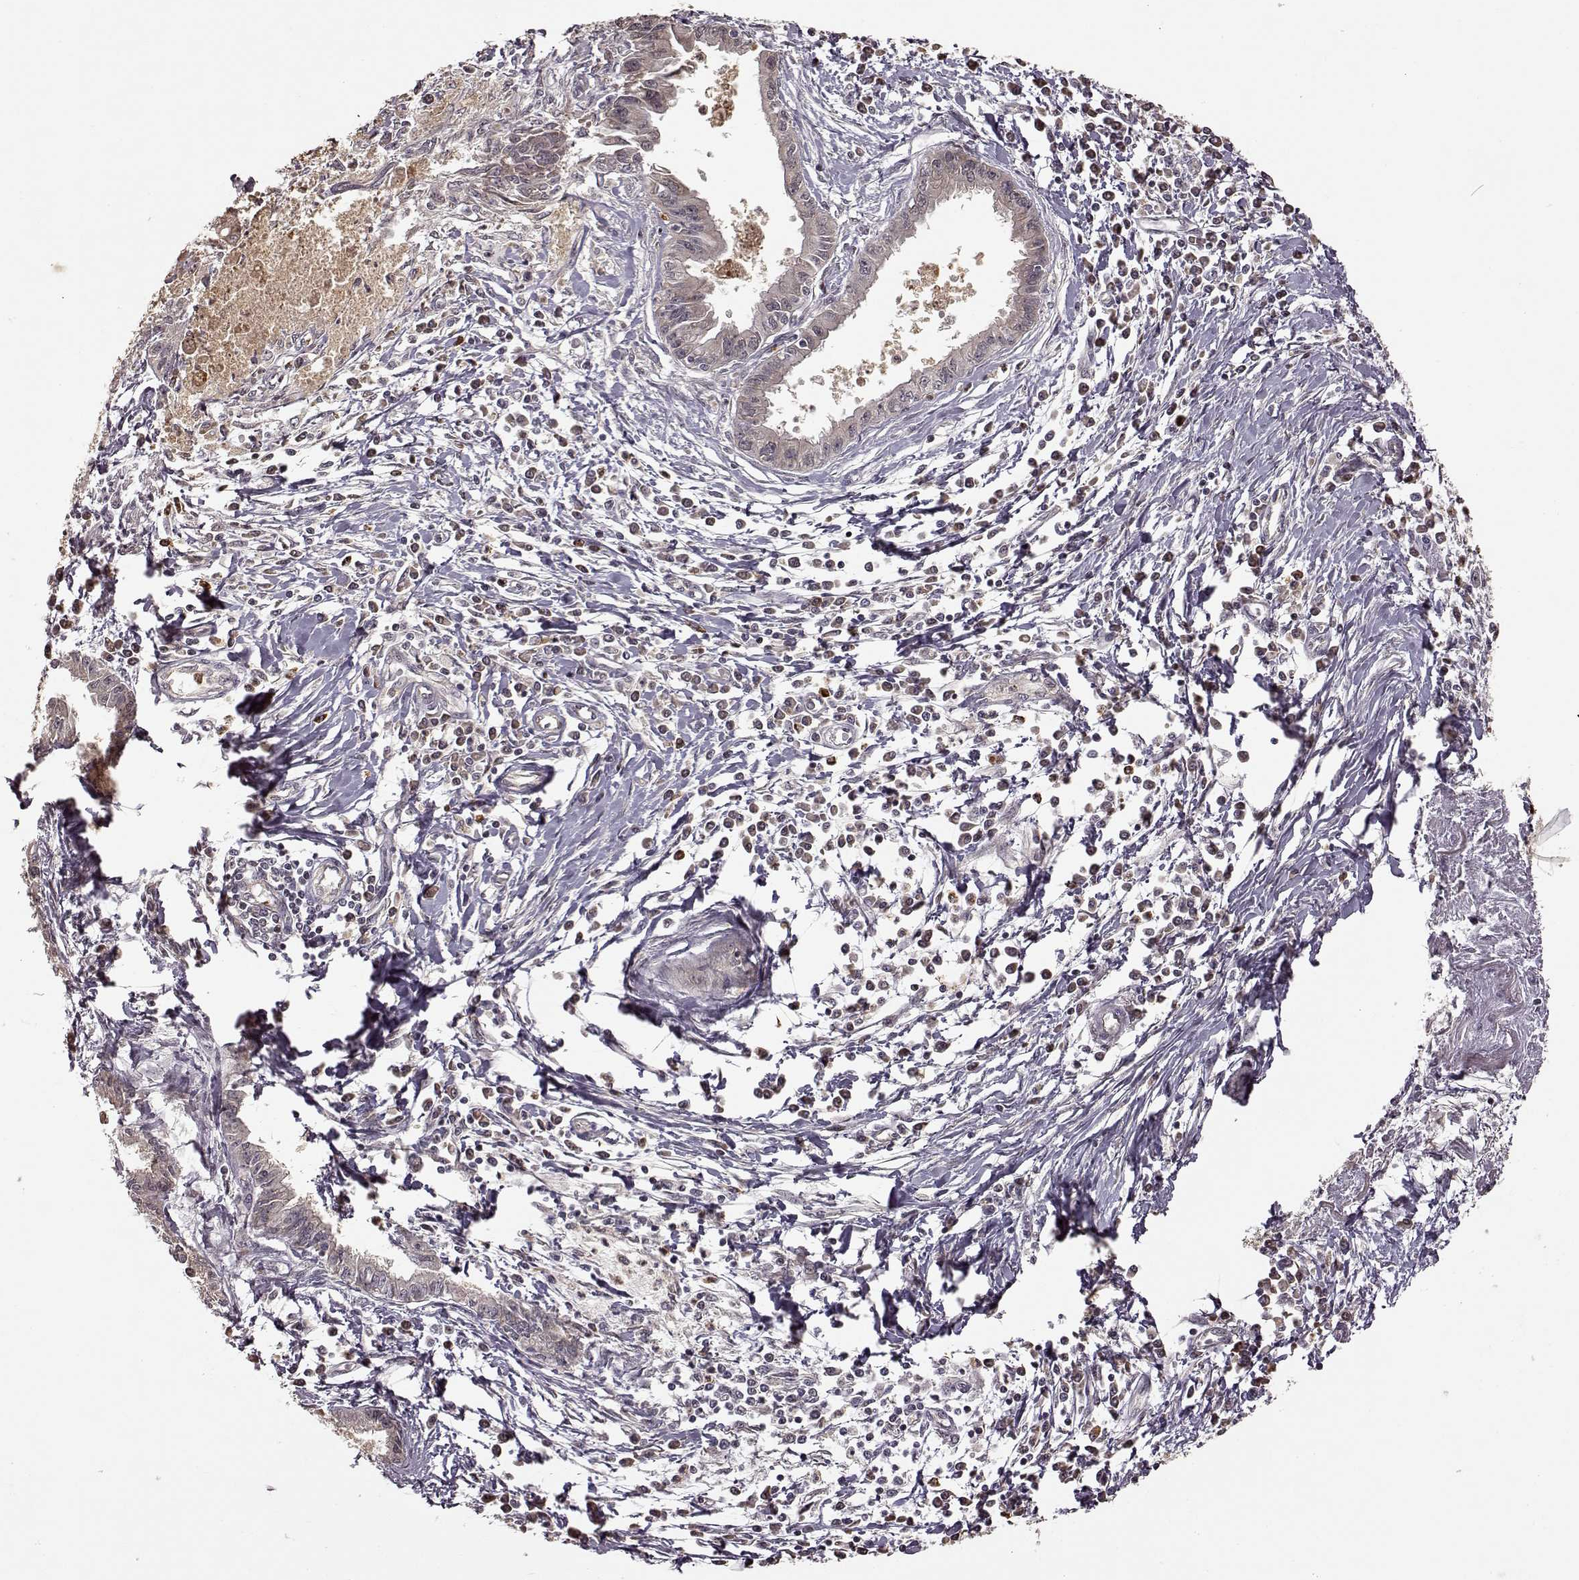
{"staining": {"intensity": "weak", "quantity": "25%-75%", "location": "cytoplasmic/membranous"}, "tissue": "pancreatic cancer", "cell_type": "Tumor cells", "image_type": "cancer", "snomed": [{"axis": "morphology", "description": "Adenocarcinoma, NOS"}, {"axis": "topography", "description": "Pancreas"}], "caption": "IHC staining of pancreatic adenocarcinoma, which displays low levels of weak cytoplasmic/membranous positivity in approximately 25%-75% of tumor cells indicating weak cytoplasmic/membranous protein positivity. The staining was performed using DAB (brown) for protein detection and nuclei were counterstained in hematoxylin (blue).", "gene": "CRB1", "patient": {"sex": "male", "age": 72}}